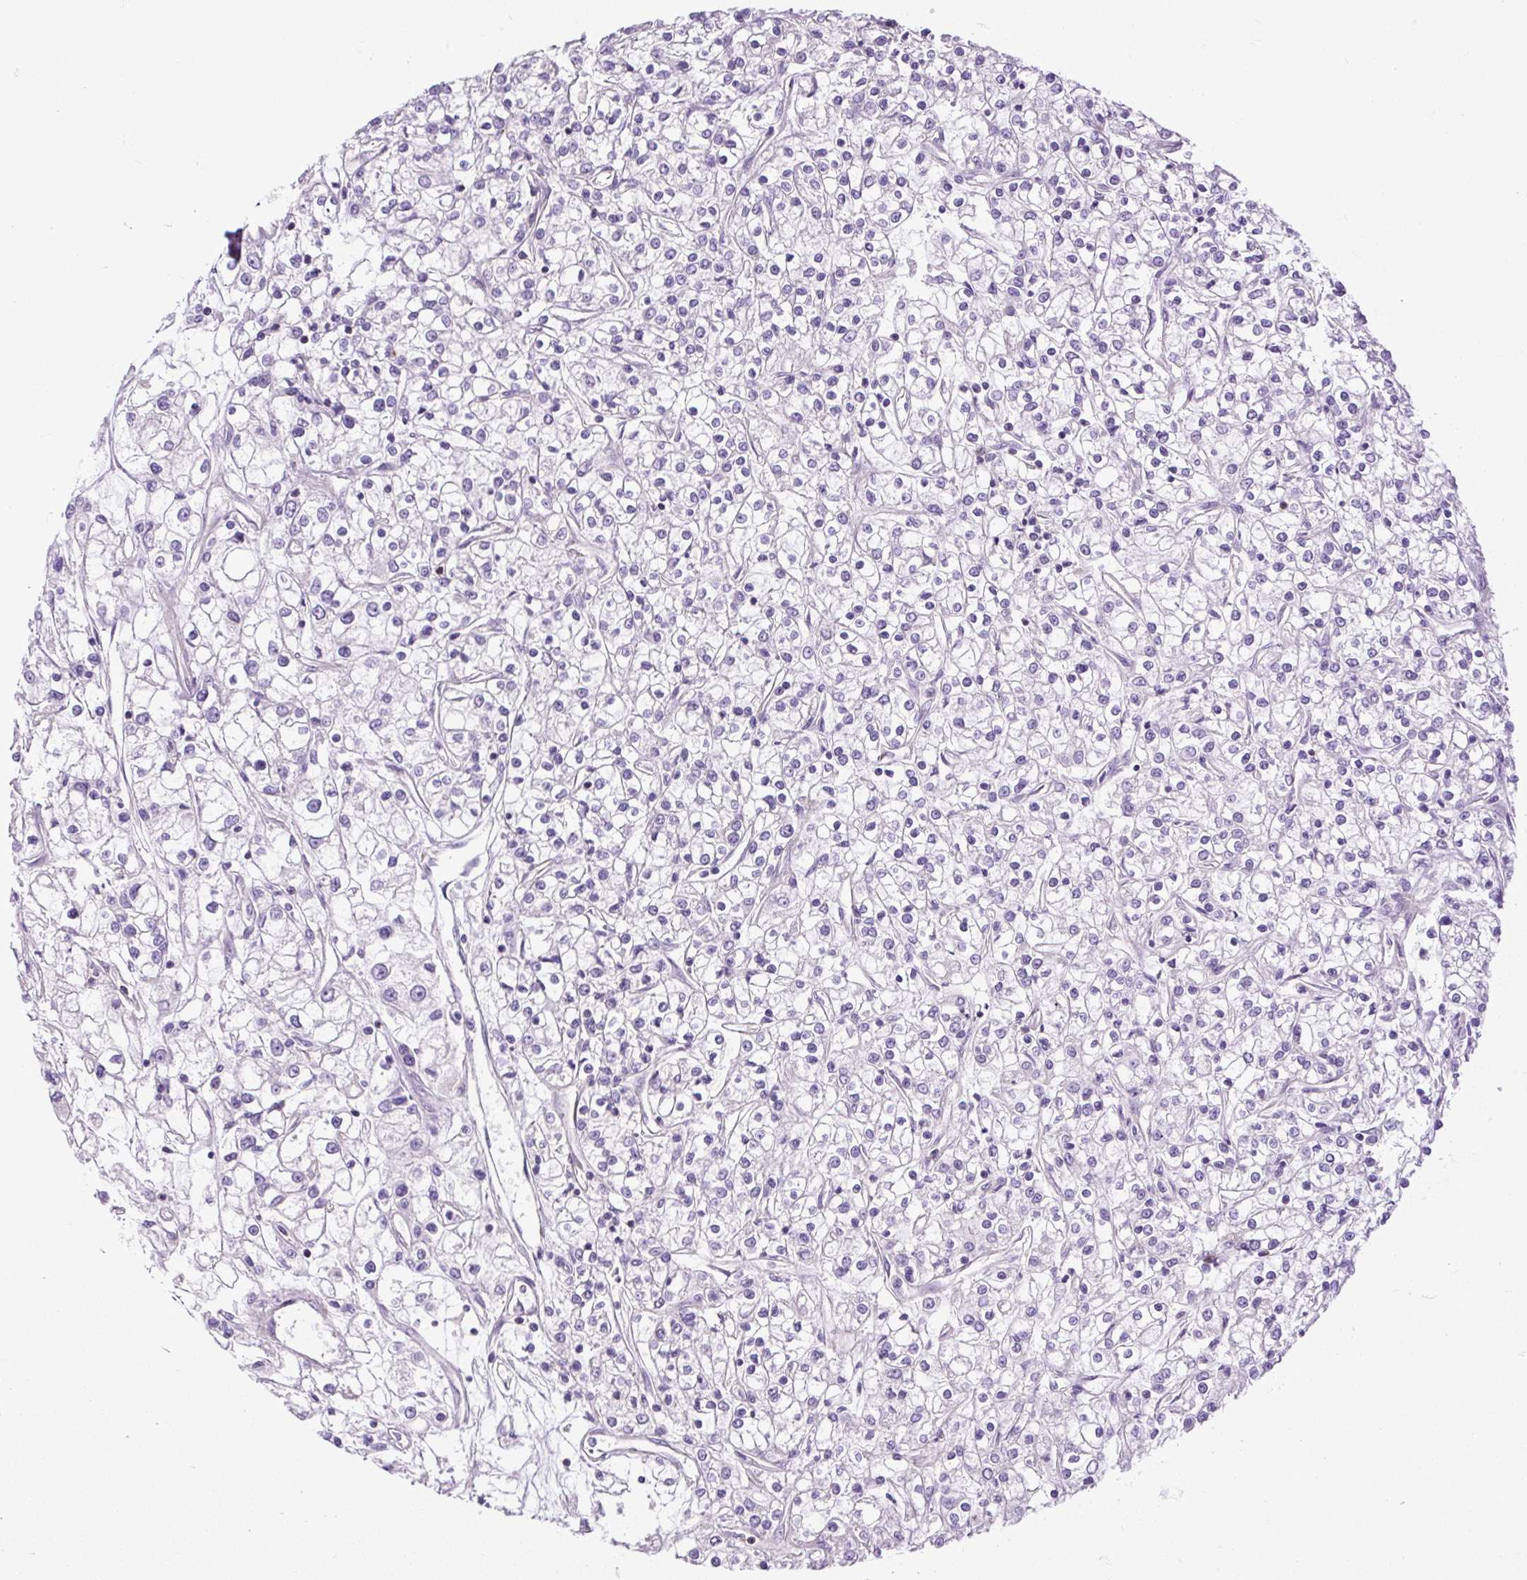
{"staining": {"intensity": "negative", "quantity": "none", "location": "none"}, "tissue": "renal cancer", "cell_type": "Tumor cells", "image_type": "cancer", "snomed": [{"axis": "morphology", "description": "Adenocarcinoma, NOS"}, {"axis": "topography", "description": "Kidney"}], "caption": "Immunohistochemistry micrograph of human renal adenocarcinoma stained for a protein (brown), which exhibits no positivity in tumor cells. The staining was performed using DAB to visualize the protein expression in brown, while the nuclei were stained in blue with hematoxylin (Magnification: 20x).", "gene": "ZNF197", "patient": {"sex": "female", "age": 59}}